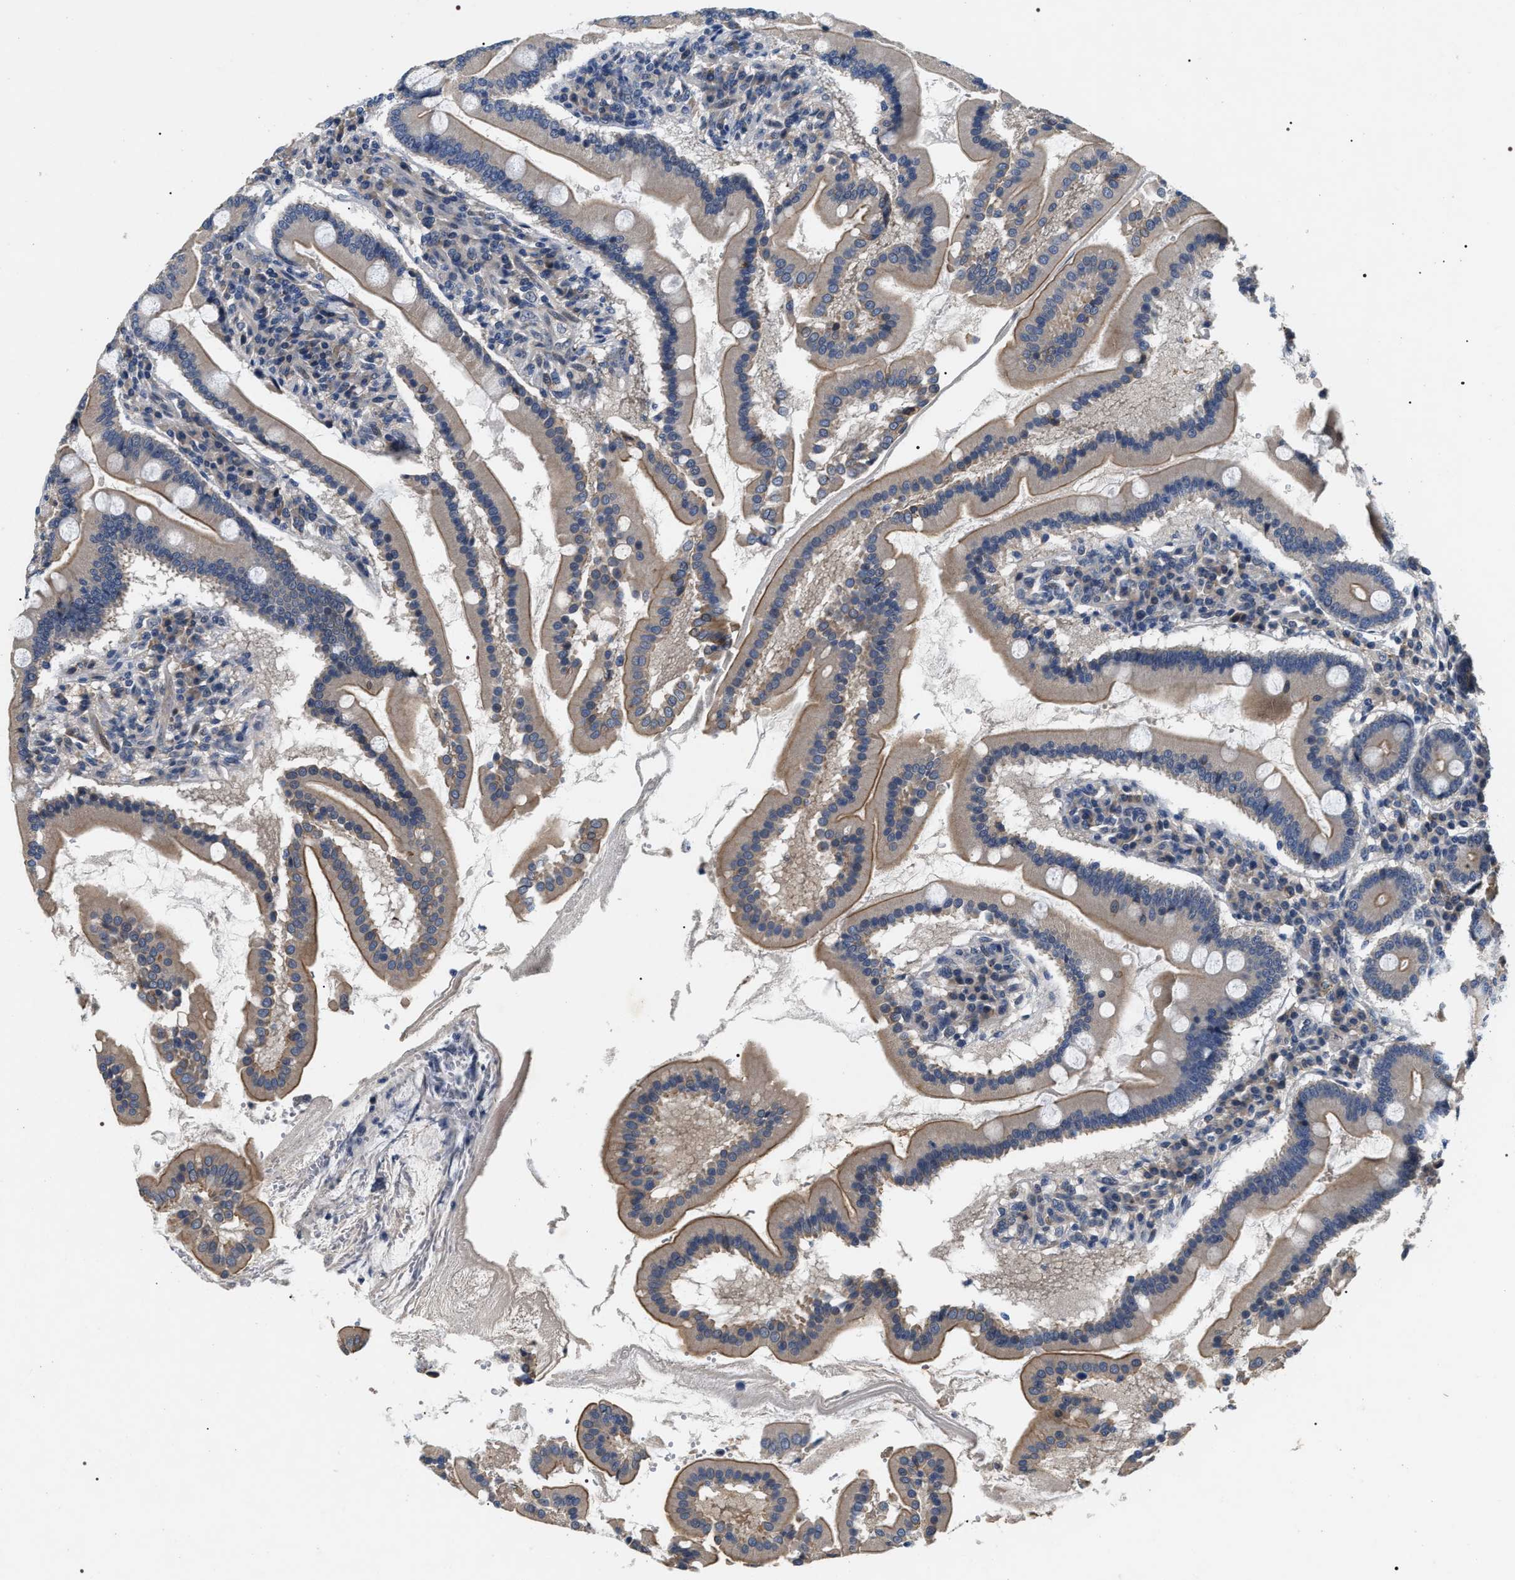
{"staining": {"intensity": "moderate", "quantity": "25%-75%", "location": "cytoplasmic/membranous"}, "tissue": "duodenum", "cell_type": "Glandular cells", "image_type": "normal", "snomed": [{"axis": "morphology", "description": "Normal tissue, NOS"}, {"axis": "topography", "description": "Duodenum"}], "caption": "Approximately 25%-75% of glandular cells in normal duodenum exhibit moderate cytoplasmic/membranous protein expression as visualized by brown immunohistochemical staining.", "gene": "IFT81", "patient": {"sex": "male", "age": 50}}